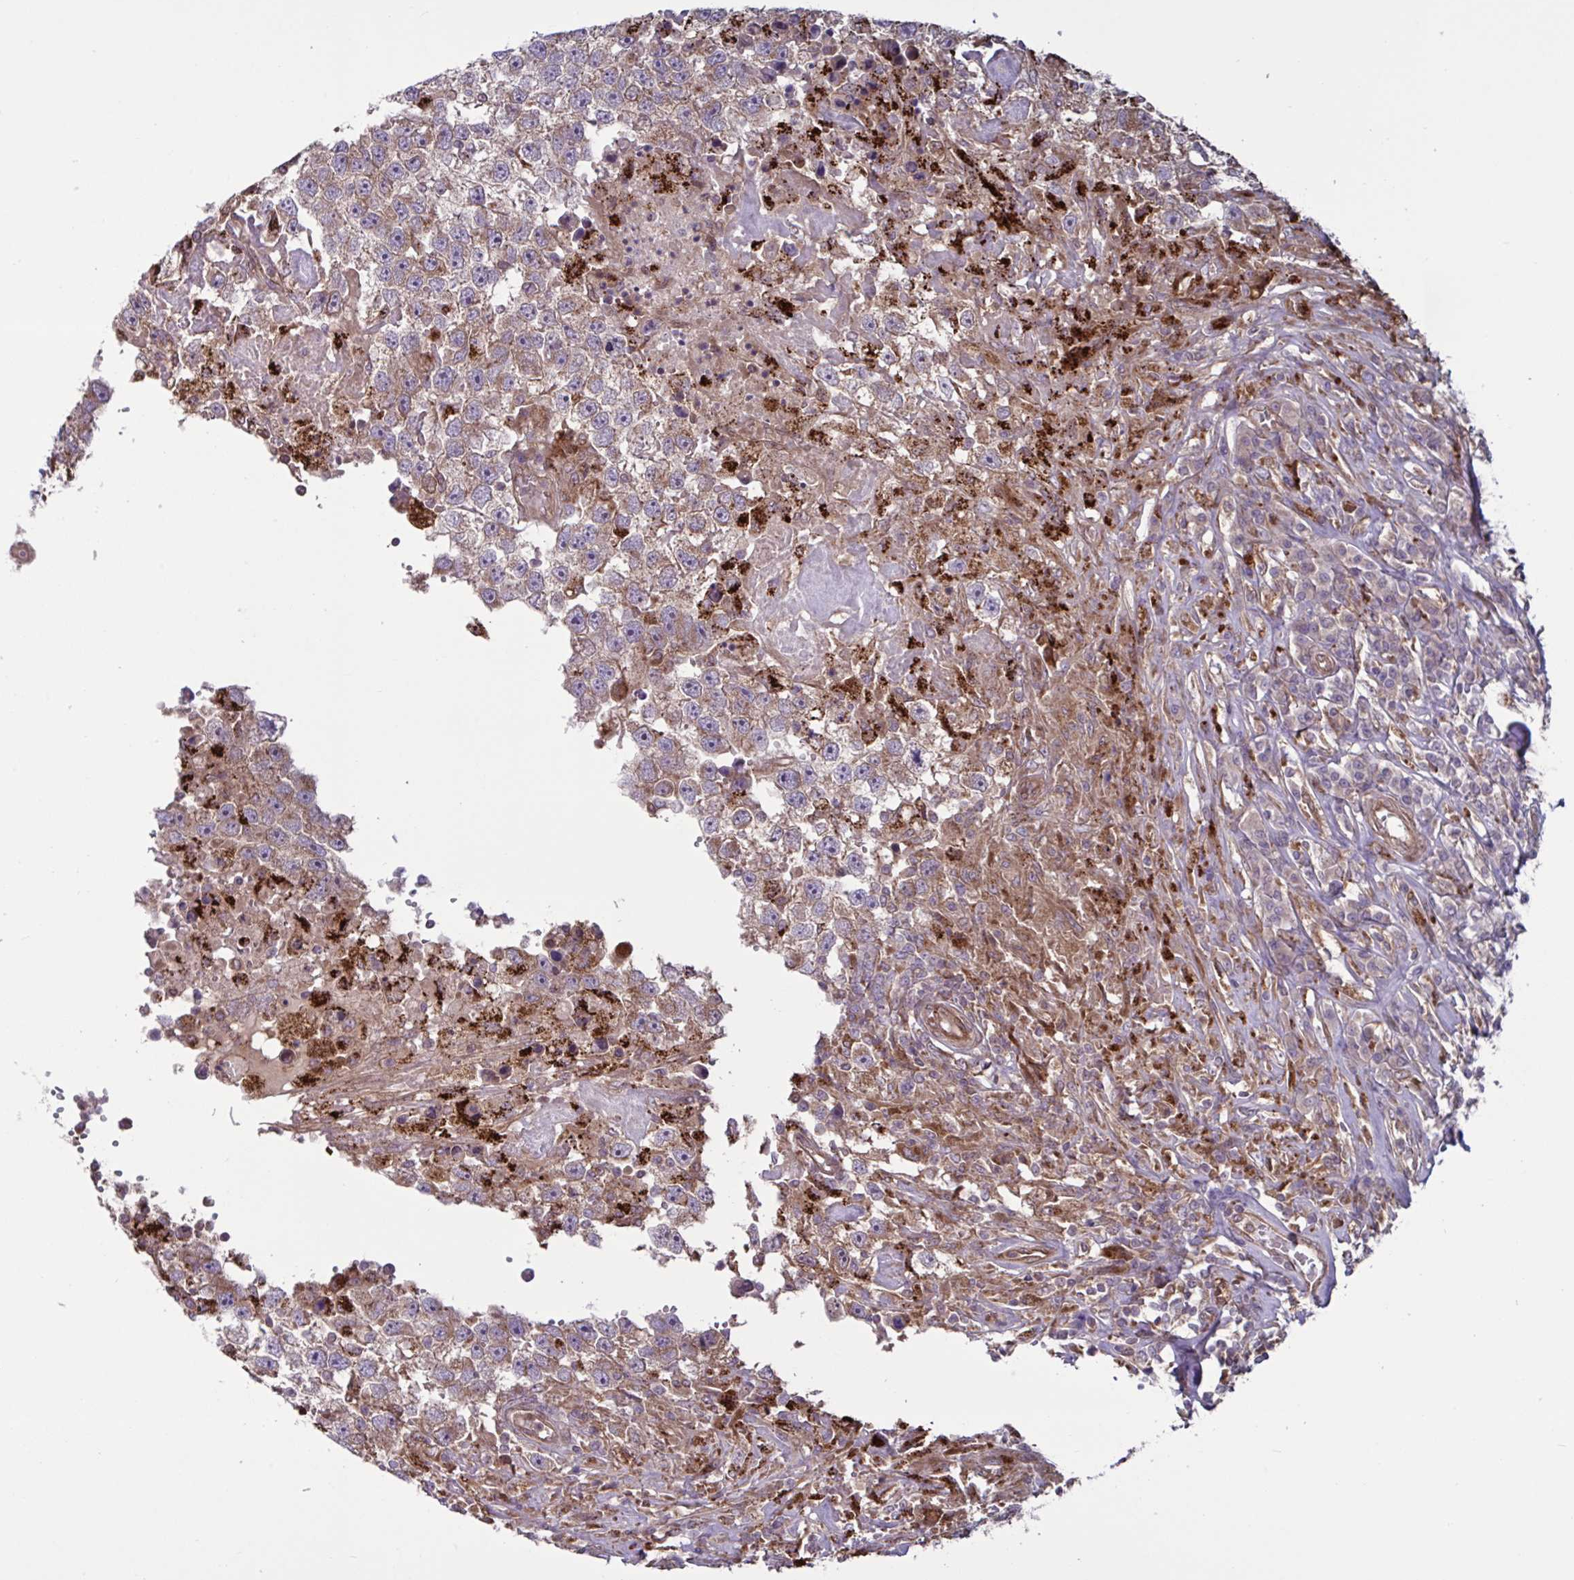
{"staining": {"intensity": "moderate", "quantity": "25%-75%", "location": "cytoplasmic/membranous"}, "tissue": "testis cancer", "cell_type": "Tumor cells", "image_type": "cancer", "snomed": [{"axis": "morphology", "description": "Carcinoma, Embryonal, NOS"}, {"axis": "topography", "description": "Testis"}], "caption": "Protein staining of testis cancer tissue displays moderate cytoplasmic/membranous staining in approximately 25%-75% of tumor cells. (brown staining indicates protein expression, while blue staining denotes nuclei).", "gene": "GLTP", "patient": {"sex": "male", "age": 83}}